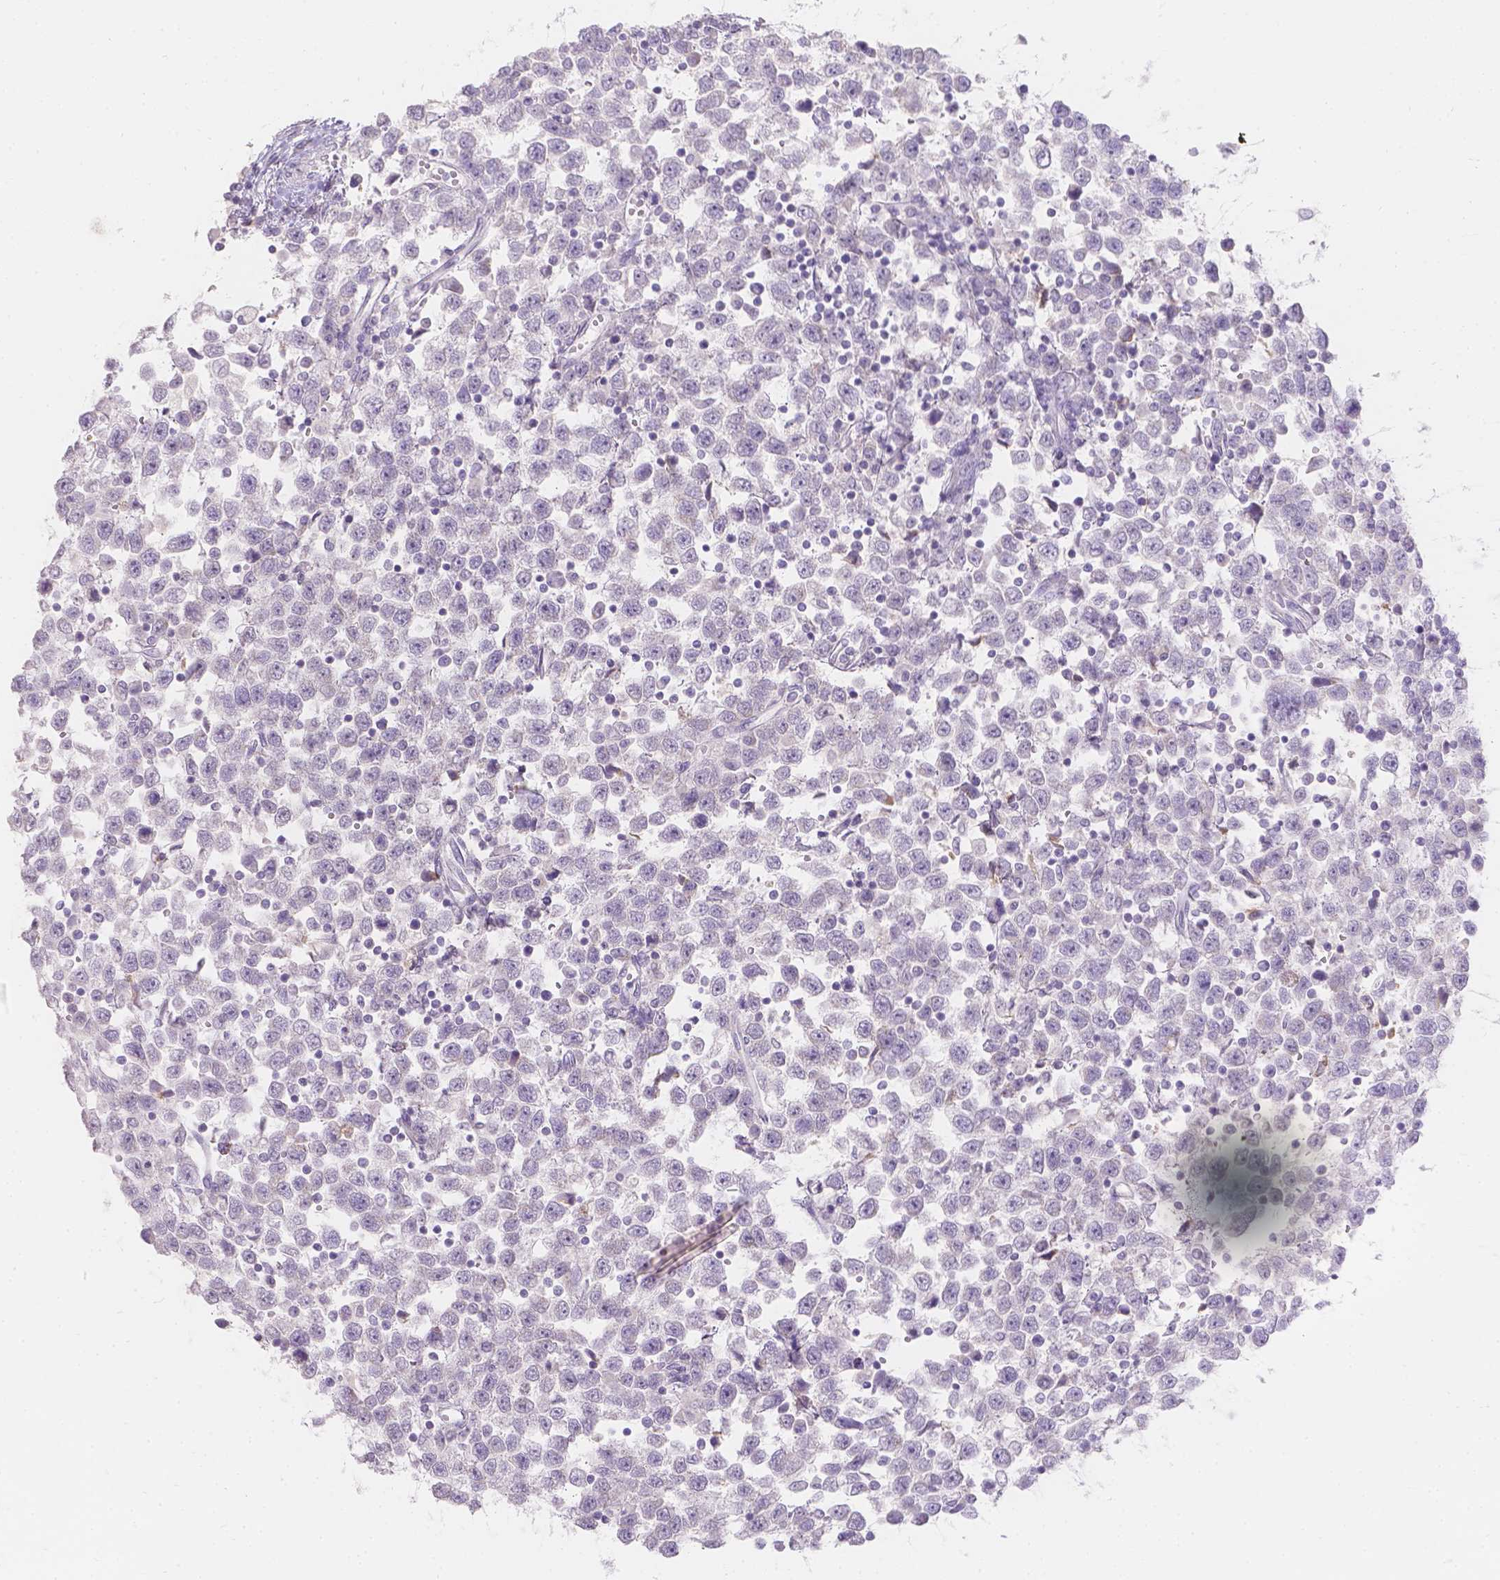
{"staining": {"intensity": "negative", "quantity": "none", "location": "none"}, "tissue": "testis cancer", "cell_type": "Tumor cells", "image_type": "cancer", "snomed": [{"axis": "morphology", "description": "Seminoma, NOS"}, {"axis": "topography", "description": "Testis"}], "caption": "A histopathology image of seminoma (testis) stained for a protein shows no brown staining in tumor cells. (DAB (3,3'-diaminobenzidine) immunohistochemistry (IHC) visualized using brightfield microscopy, high magnification).", "gene": "HTN3", "patient": {"sex": "male", "age": 34}}